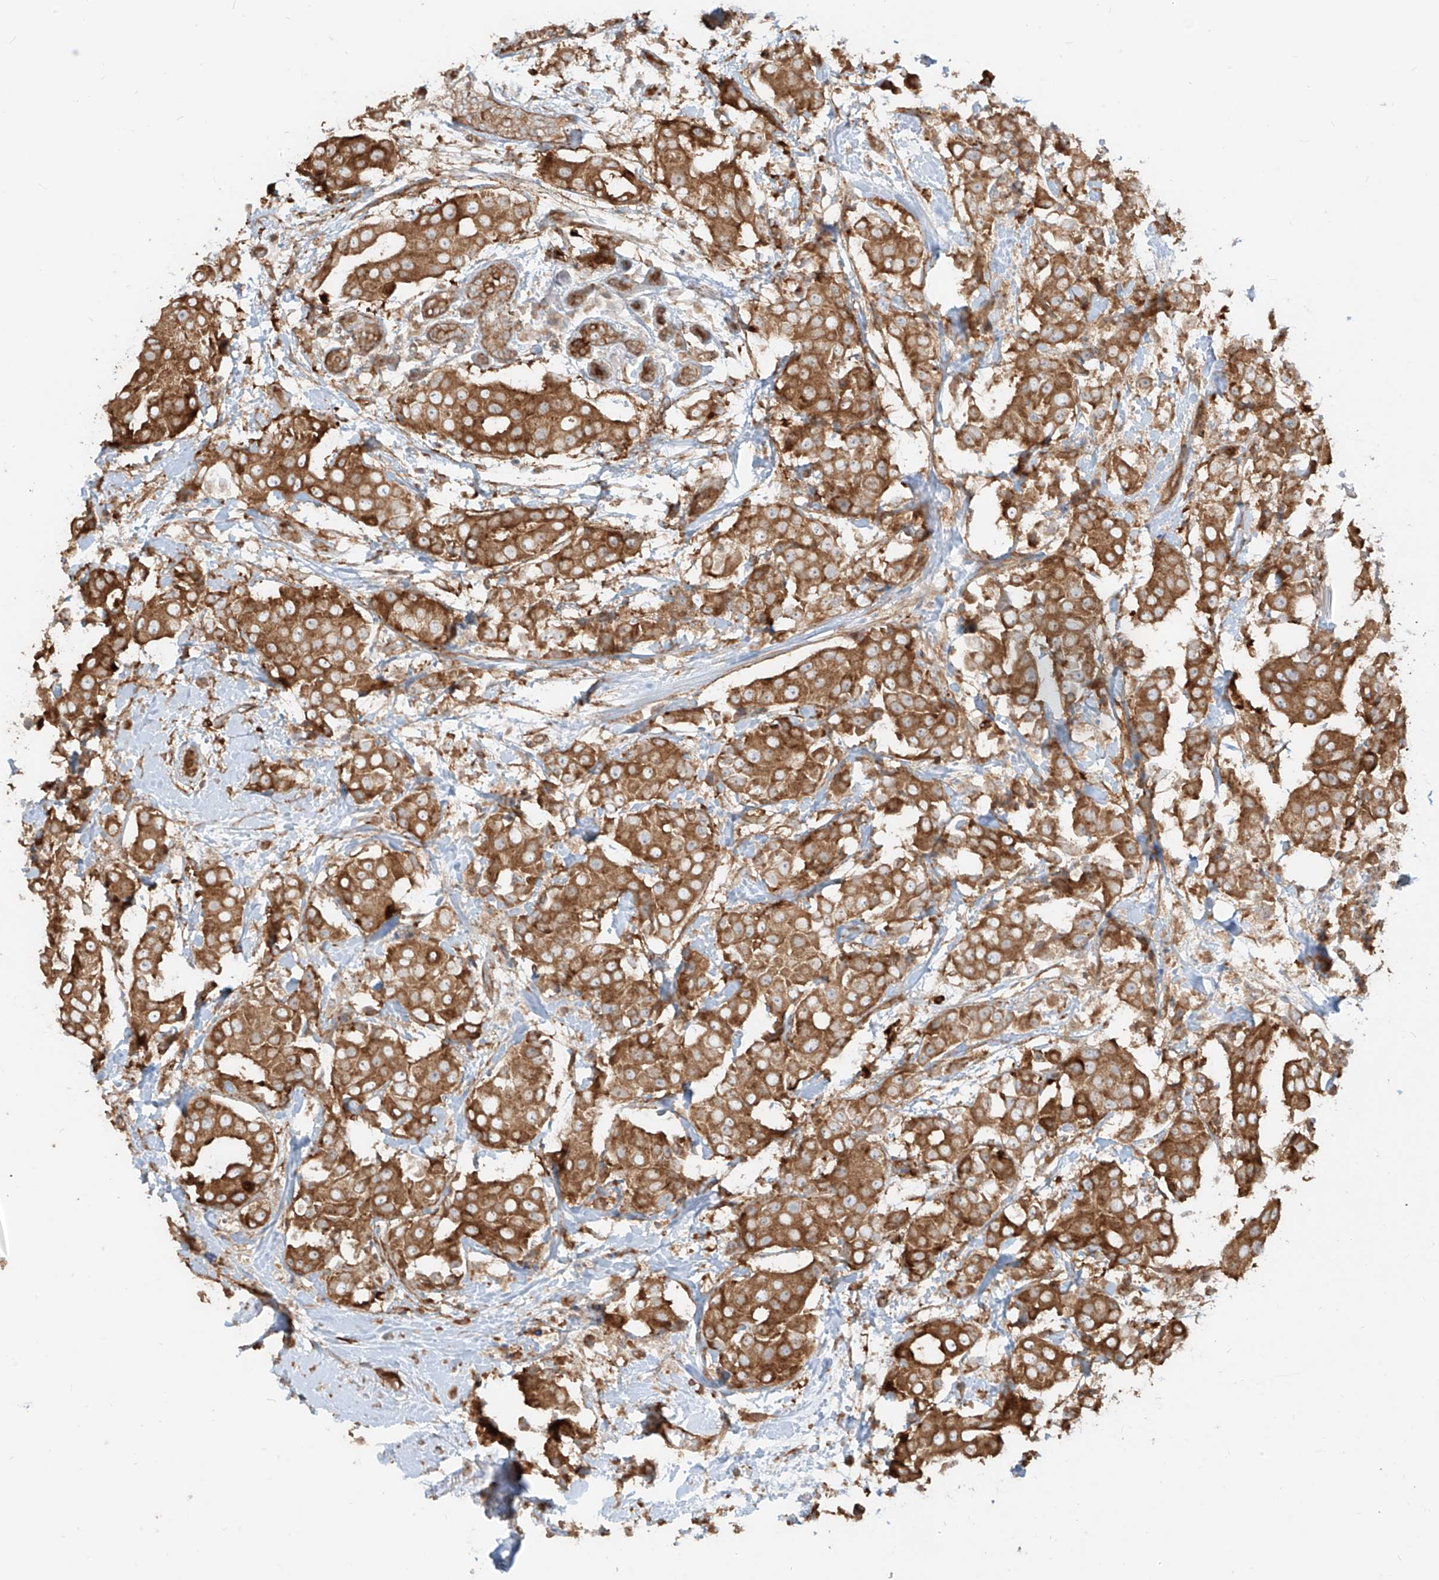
{"staining": {"intensity": "strong", "quantity": ">75%", "location": "cytoplasmic/membranous"}, "tissue": "breast cancer", "cell_type": "Tumor cells", "image_type": "cancer", "snomed": [{"axis": "morphology", "description": "Normal tissue, NOS"}, {"axis": "morphology", "description": "Duct carcinoma"}, {"axis": "topography", "description": "Breast"}], "caption": "Tumor cells demonstrate strong cytoplasmic/membranous expression in about >75% of cells in breast intraductal carcinoma.", "gene": "CCDC115", "patient": {"sex": "female", "age": 39}}